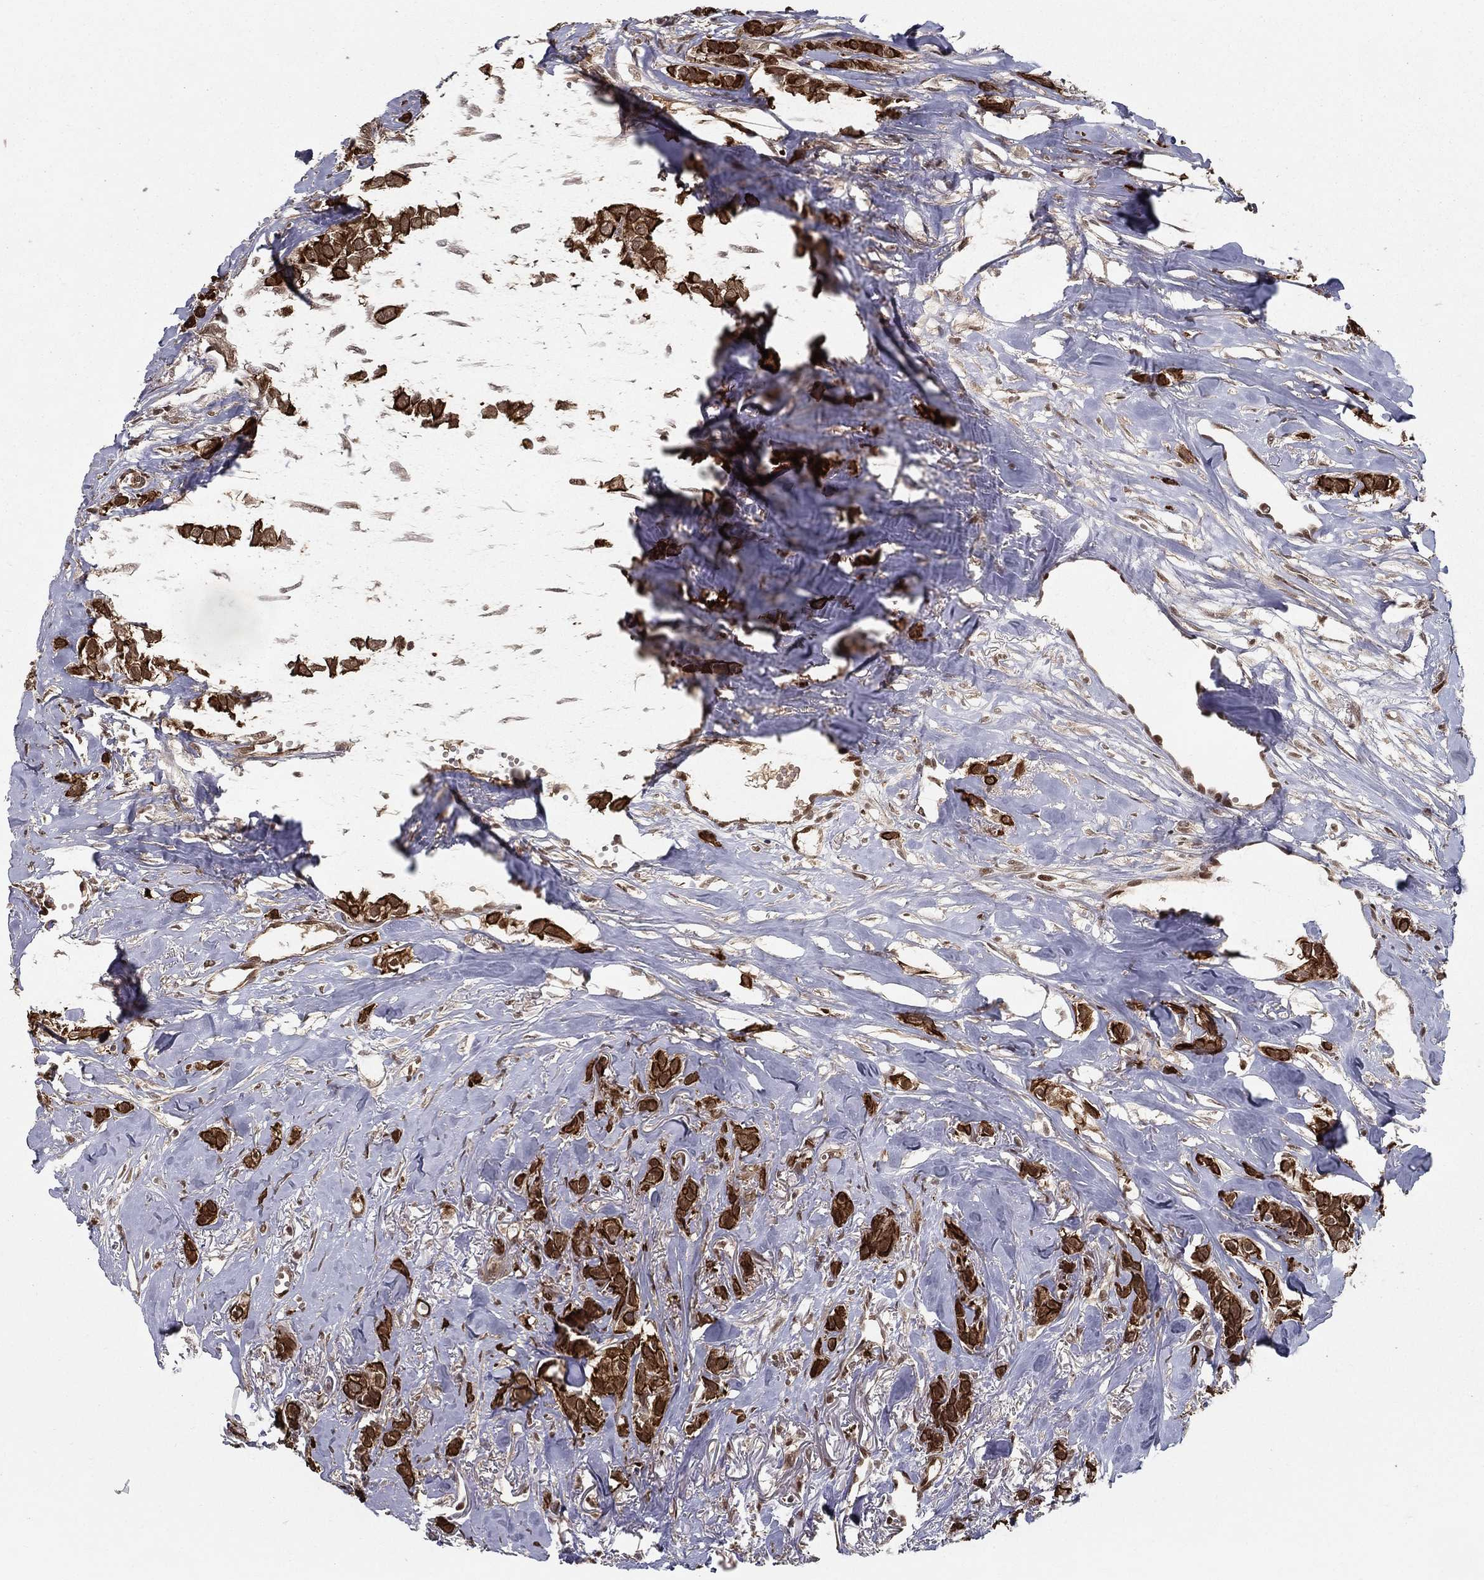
{"staining": {"intensity": "strong", "quantity": ">75%", "location": "cytoplasmic/membranous"}, "tissue": "breast cancer", "cell_type": "Tumor cells", "image_type": "cancer", "snomed": [{"axis": "morphology", "description": "Duct carcinoma"}, {"axis": "topography", "description": "Breast"}], "caption": "Infiltrating ductal carcinoma (breast) was stained to show a protein in brown. There is high levels of strong cytoplasmic/membranous positivity in about >75% of tumor cells. The protein is shown in brown color, while the nuclei are stained blue.", "gene": "SLC6A6", "patient": {"sex": "female", "age": 85}}